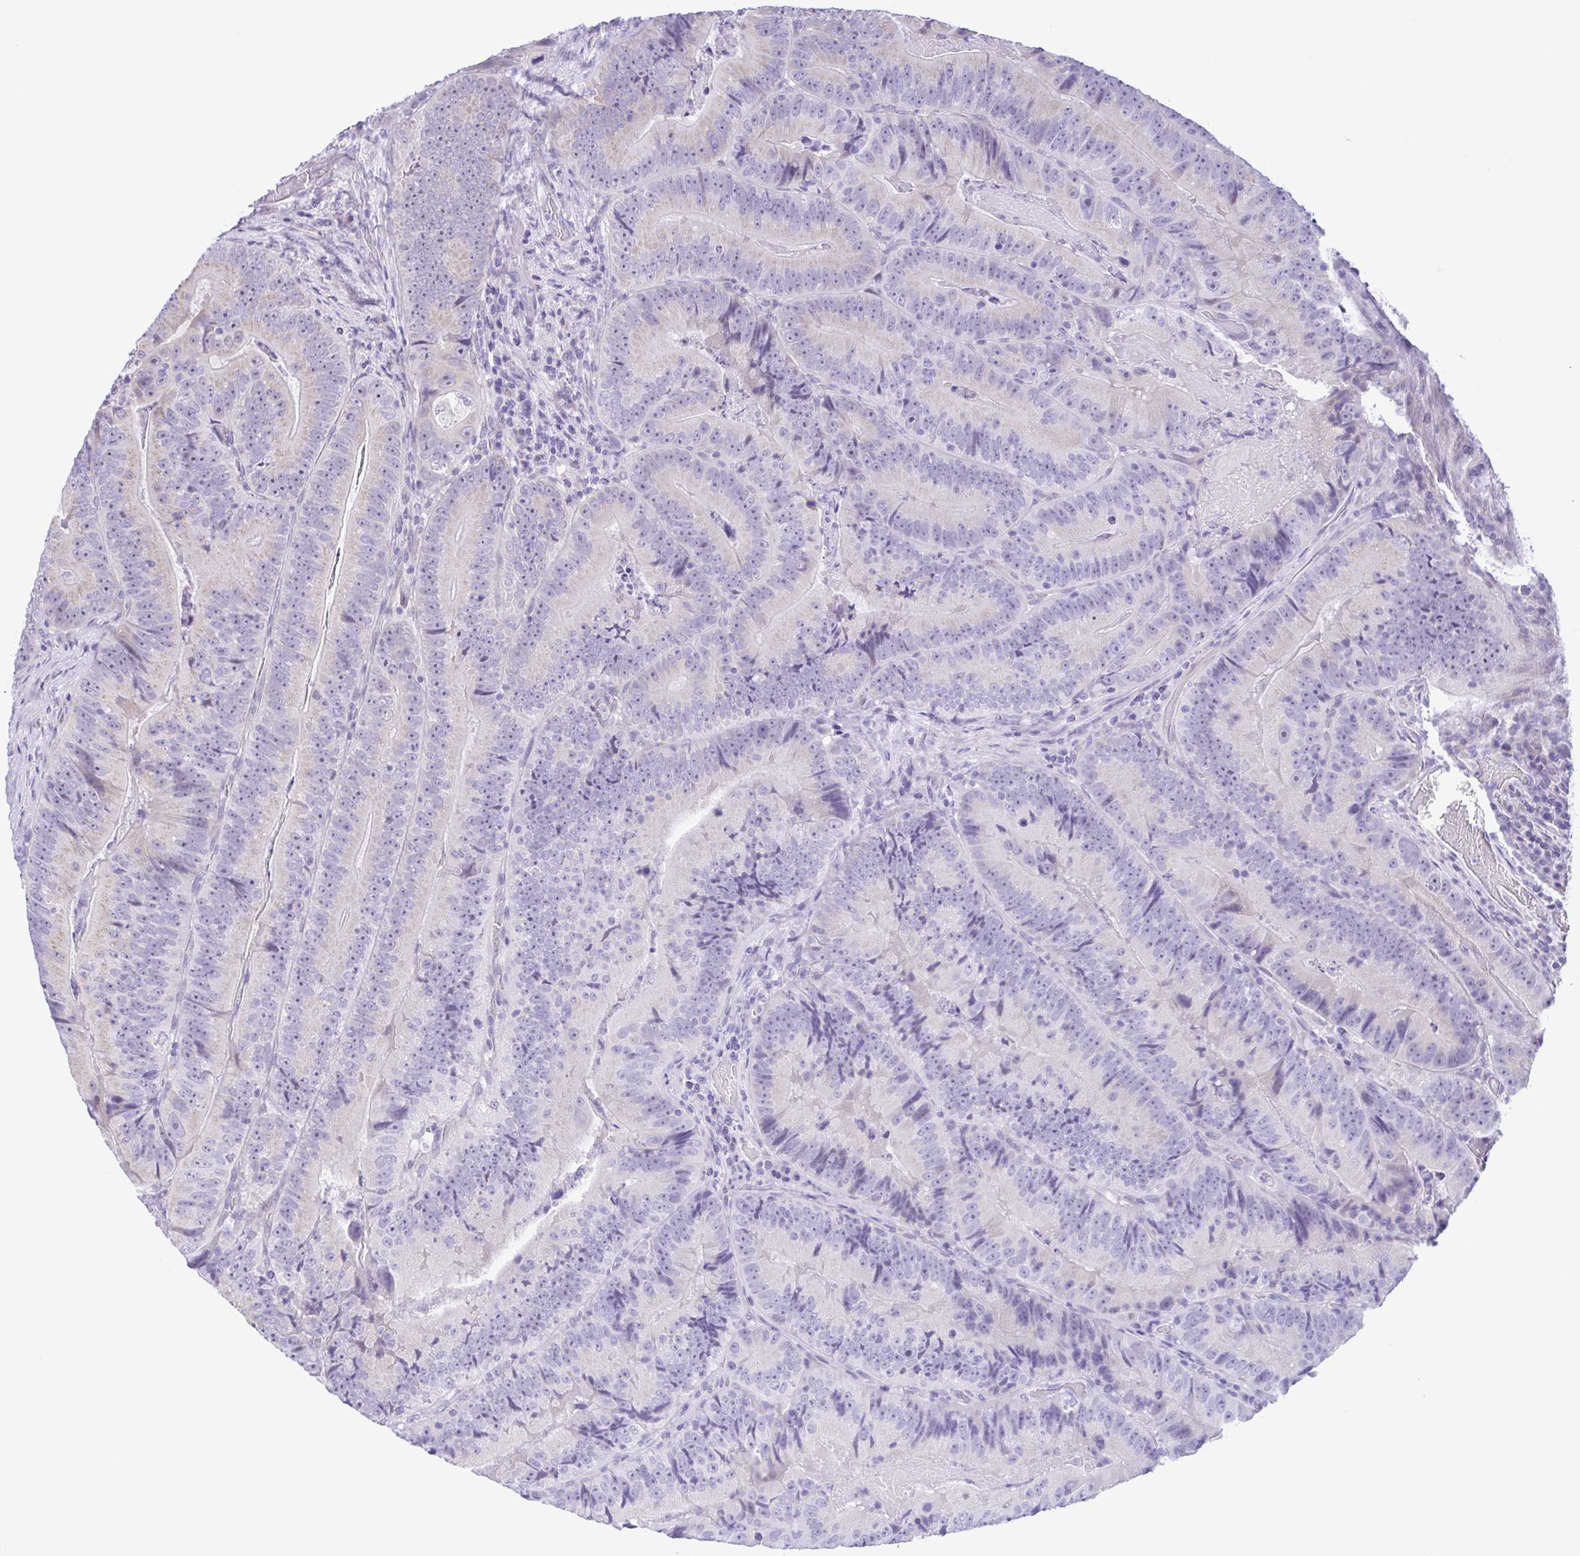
{"staining": {"intensity": "negative", "quantity": "none", "location": "none"}, "tissue": "colorectal cancer", "cell_type": "Tumor cells", "image_type": "cancer", "snomed": [{"axis": "morphology", "description": "Adenocarcinoma, NOS"}, {"axis": "topography", "description": "Colon"}], "caption": "Tumor cells are negative for brown protein staining in colorectal adenocarcinoma.", "gene": "TGM3", "patient": {"sex": "female", "age": 86}}